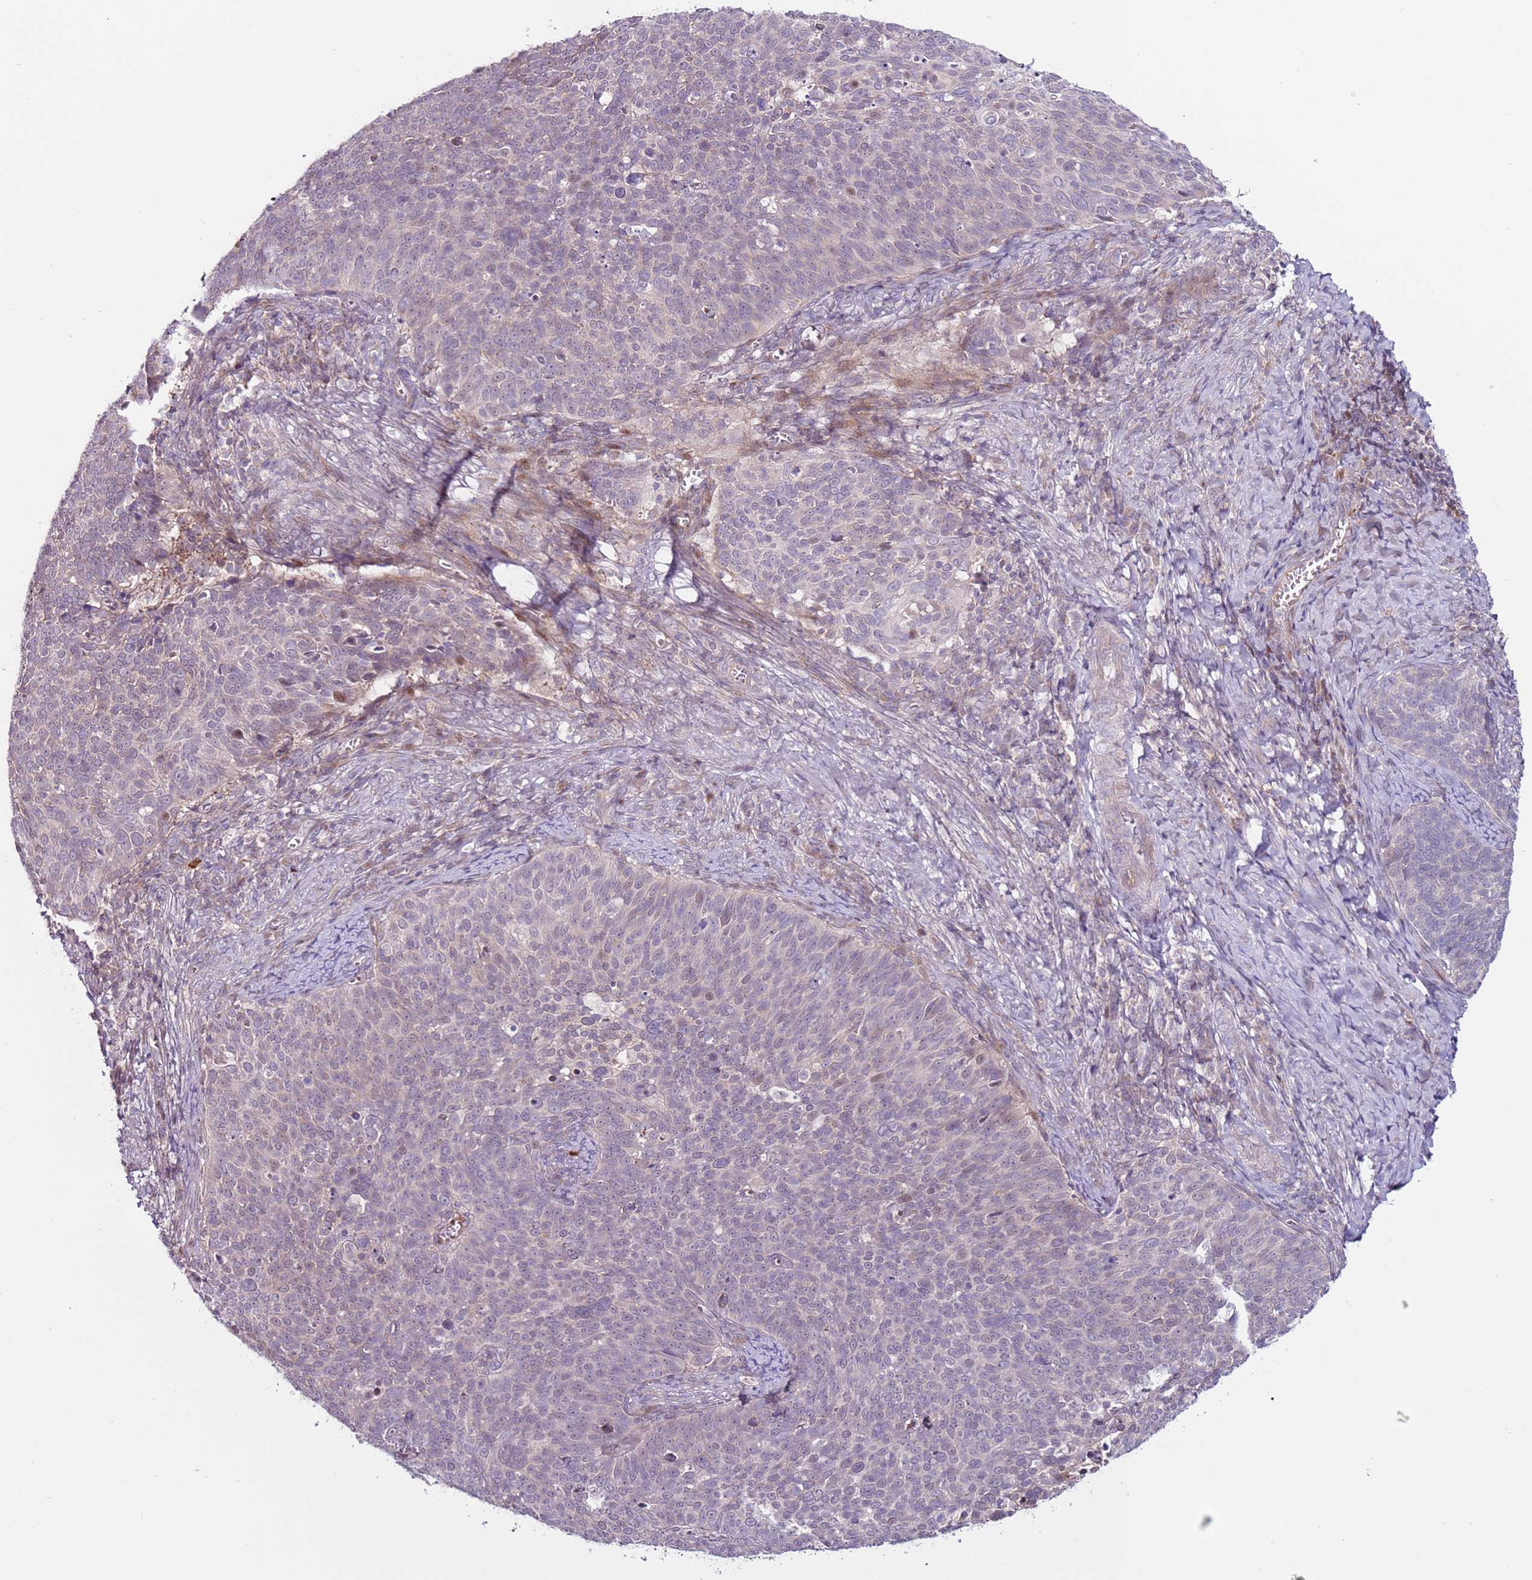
{"staining": {"intensity": "weak", "quantity": "<25%", "location": "nuclear"}, "tissue": "cervical cancer", "cell_type": "Tumor cells", "image_type": "cancer", "snomed": [{"axis": "morphology", "description": "Normal tissue, NOS"}, {"axis": "morphology", "description": "Squamous cell carcinoma, NOS"}, {"axis": "topography", "description": "Cervix"}], "caption": "High magnification brightfield microscopy of cervical cancer stained with DAB (brown) and counterstained with hematoxylin (blue): tumor cells show no significant positivity.", "gene": "MTG2", "patient": {"sex": "female", "age": 39}}